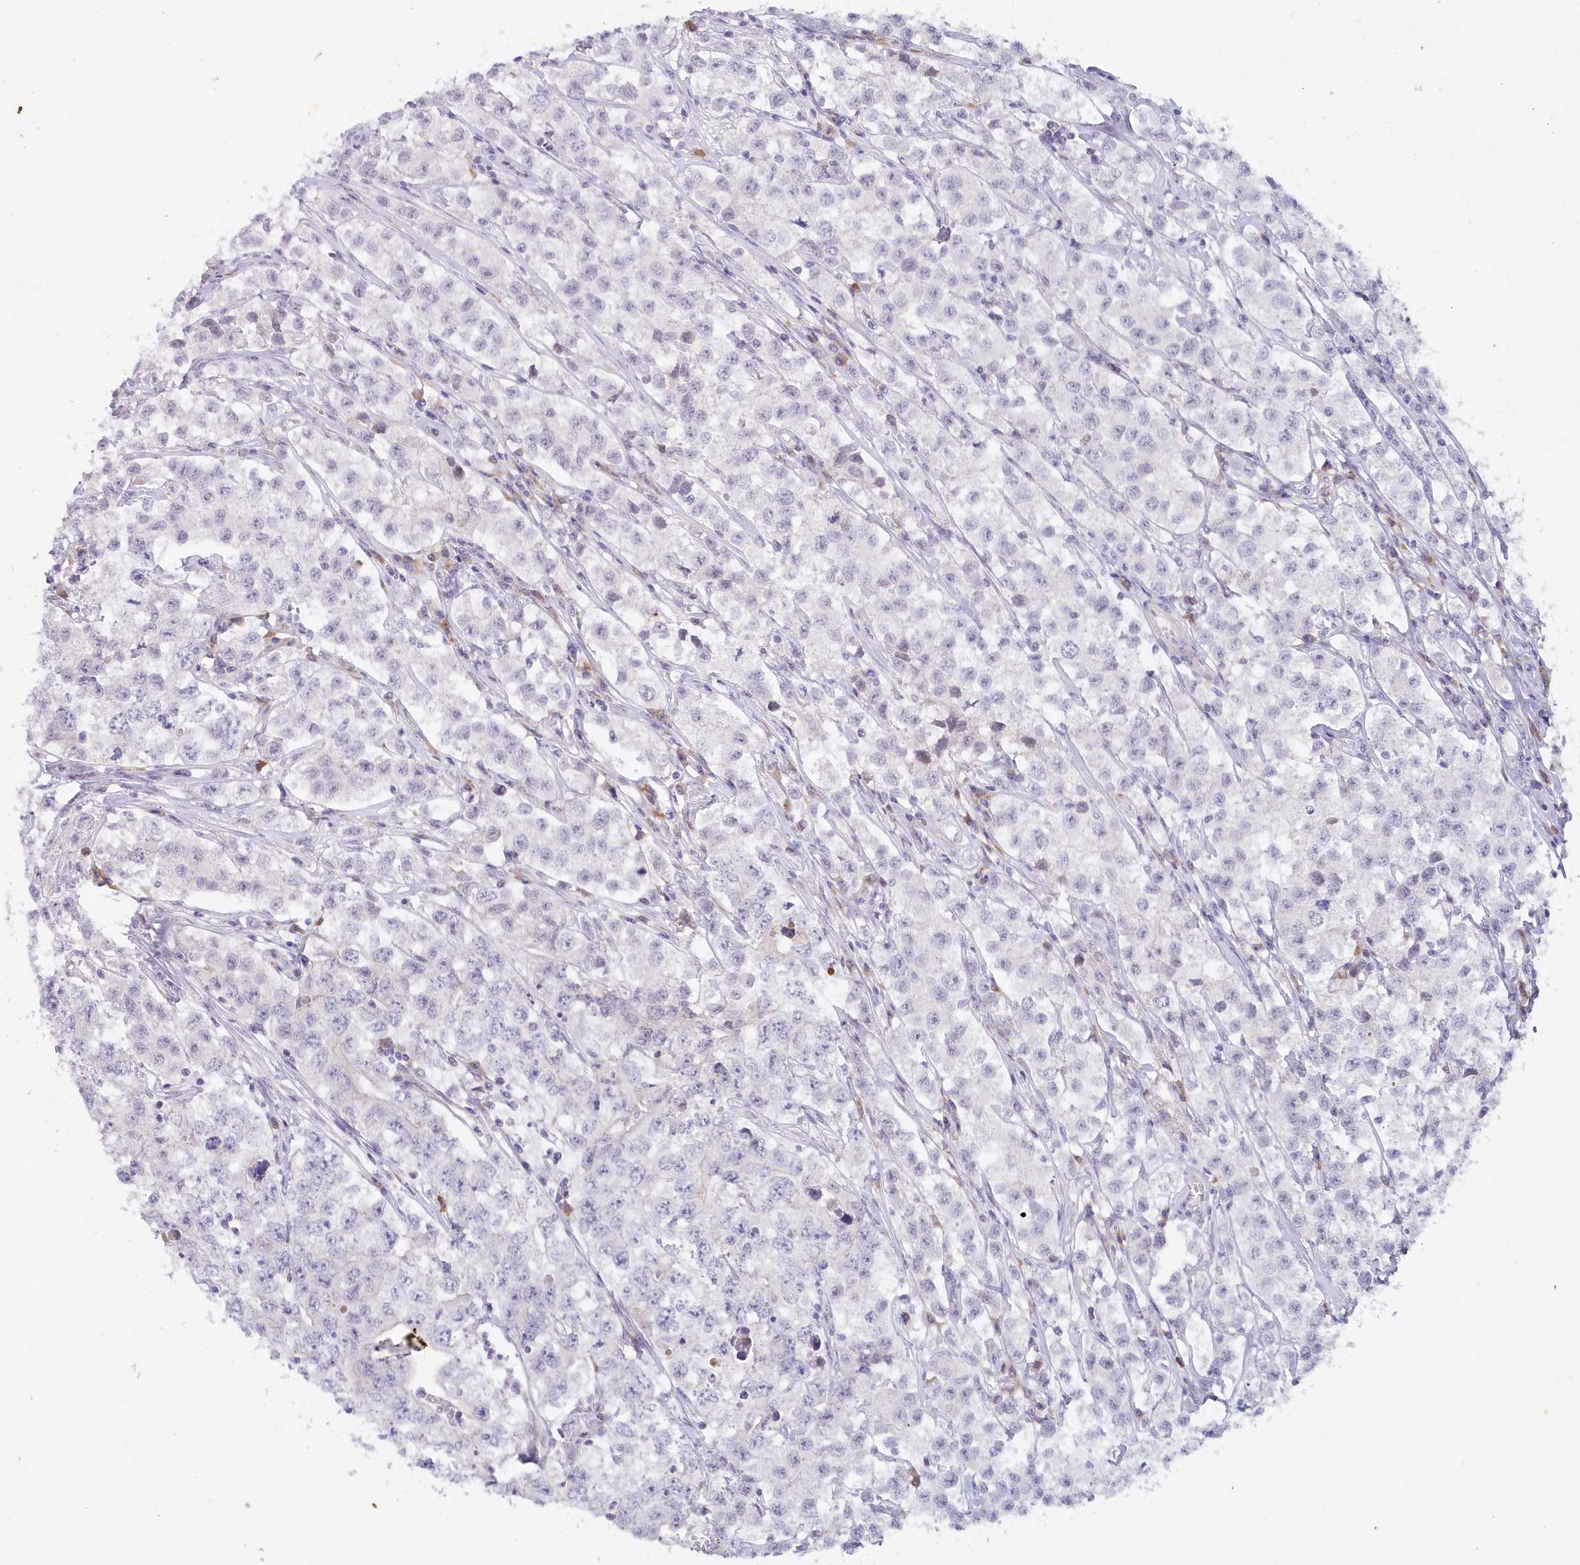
{"staining": {"intensity": "negative", "quantity": "none", "location": "none"}, "tissue": "testis cancer", "cell_type": "Tumor cells", "image_type": "cancer", "snomed": [{"axis": "morphology", "description": "Seminoma, NOS"}, {"axis": "morphology", "description": "Carcinoma, Embryonal, NOS"}, {"axis": "topography", "description": "Testis"}], "caption": "Tumor cells are negative for protein expression in human testis embryonal carcinoma.", "gene": "SNED1", "patient": {"sex": "male", "age": 43}}